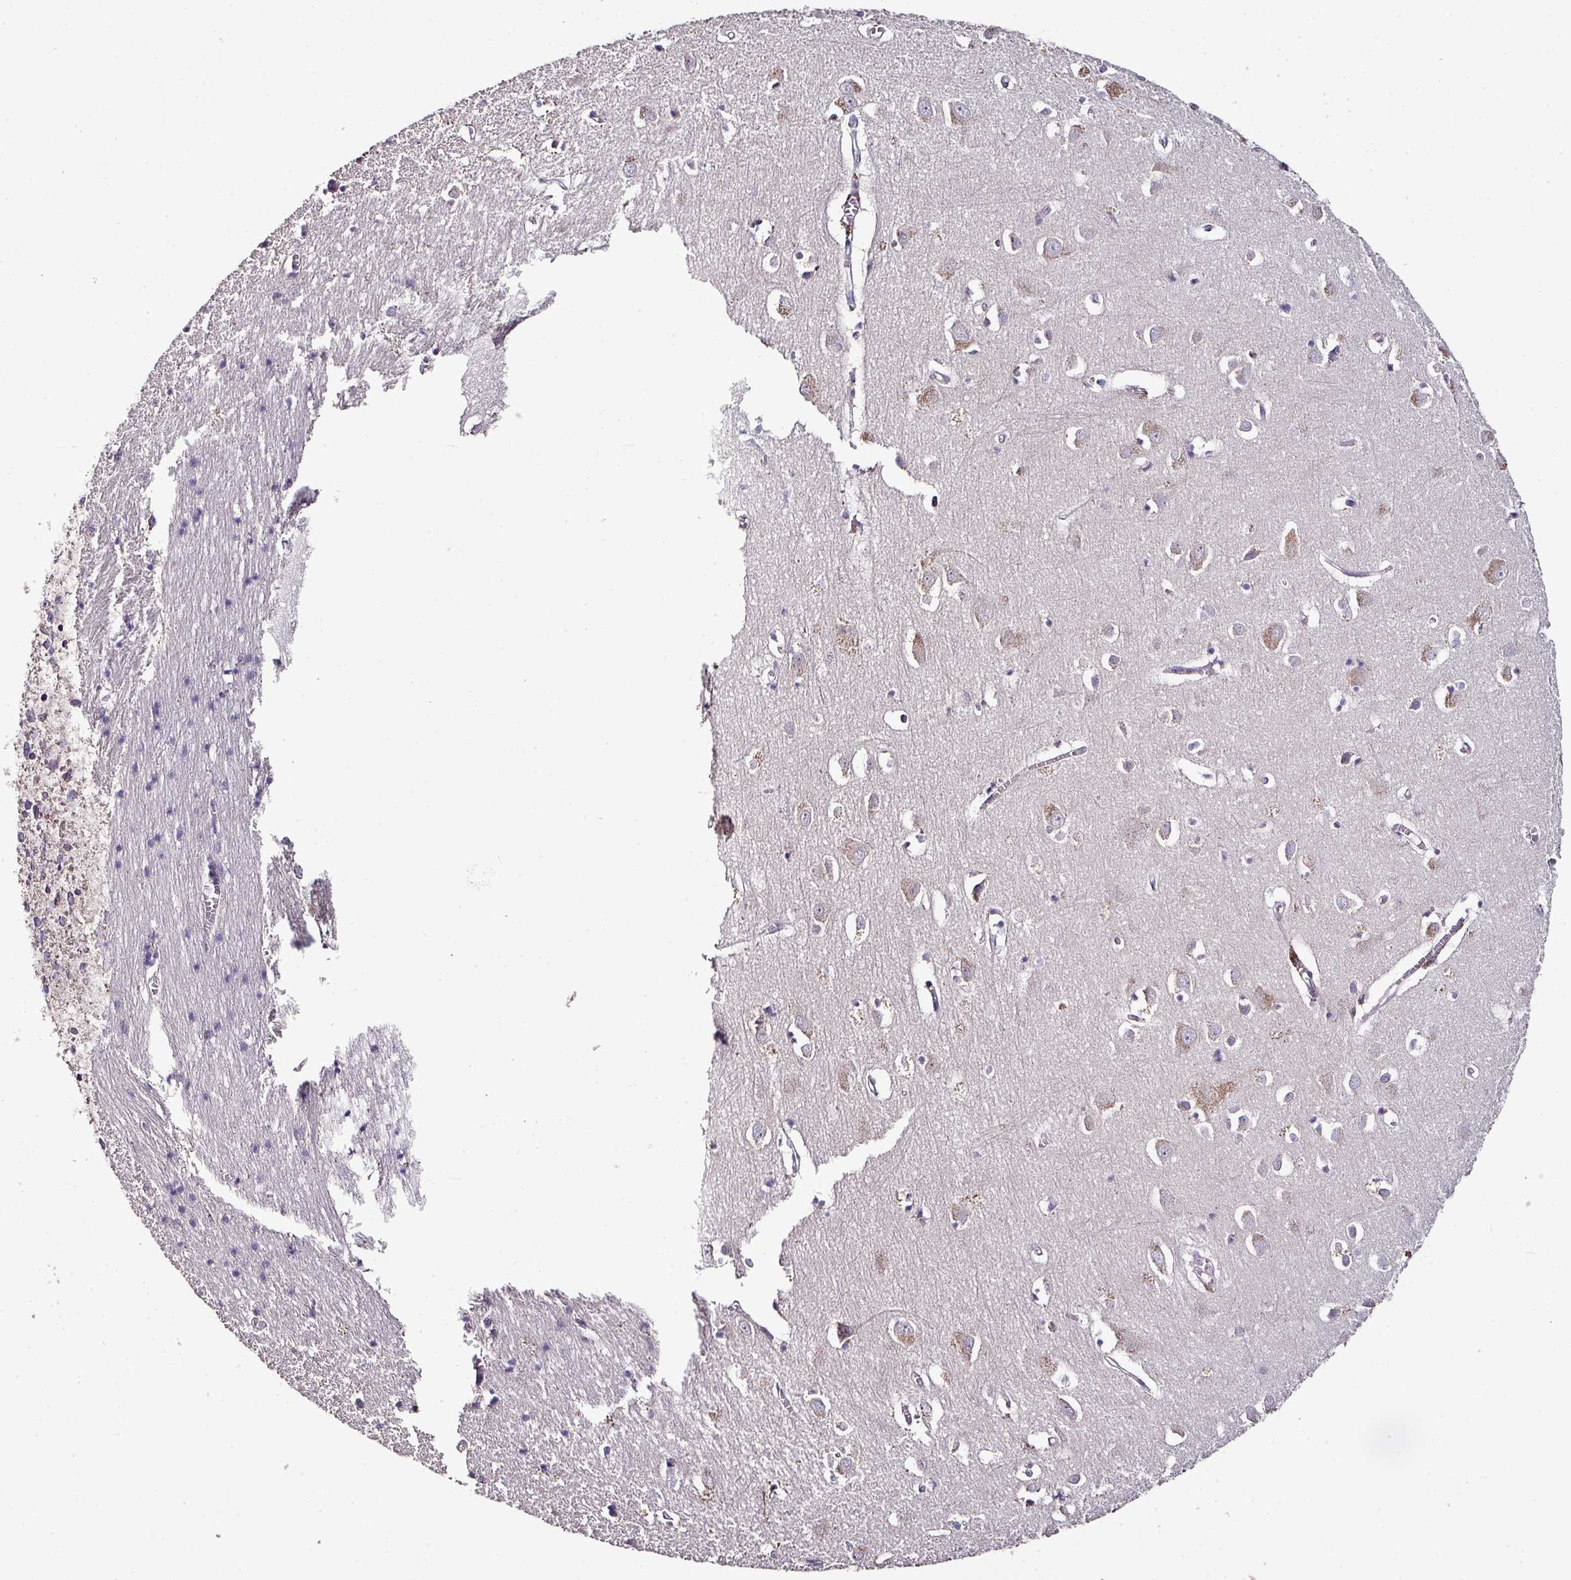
{"staining": {"intensity": "negative", "quantity": "none", "location": "none"}, "tissue": "cerebral cortex", "cell_type": "Endothelial cells", "image_type": "normal", "snomed": [{"axis": "morphology", "description": "Normal tissue, NOS"}, {"axis": "topography", "description": "Cerebral cortex"}], "caption": "IHC histopathology image of normal human cerebral cortex stained for a protein (brown), which reveals no positivity in endothelial cells.", "gene": "SKIC2", "patient": {"sex": "male", "age": 70}}